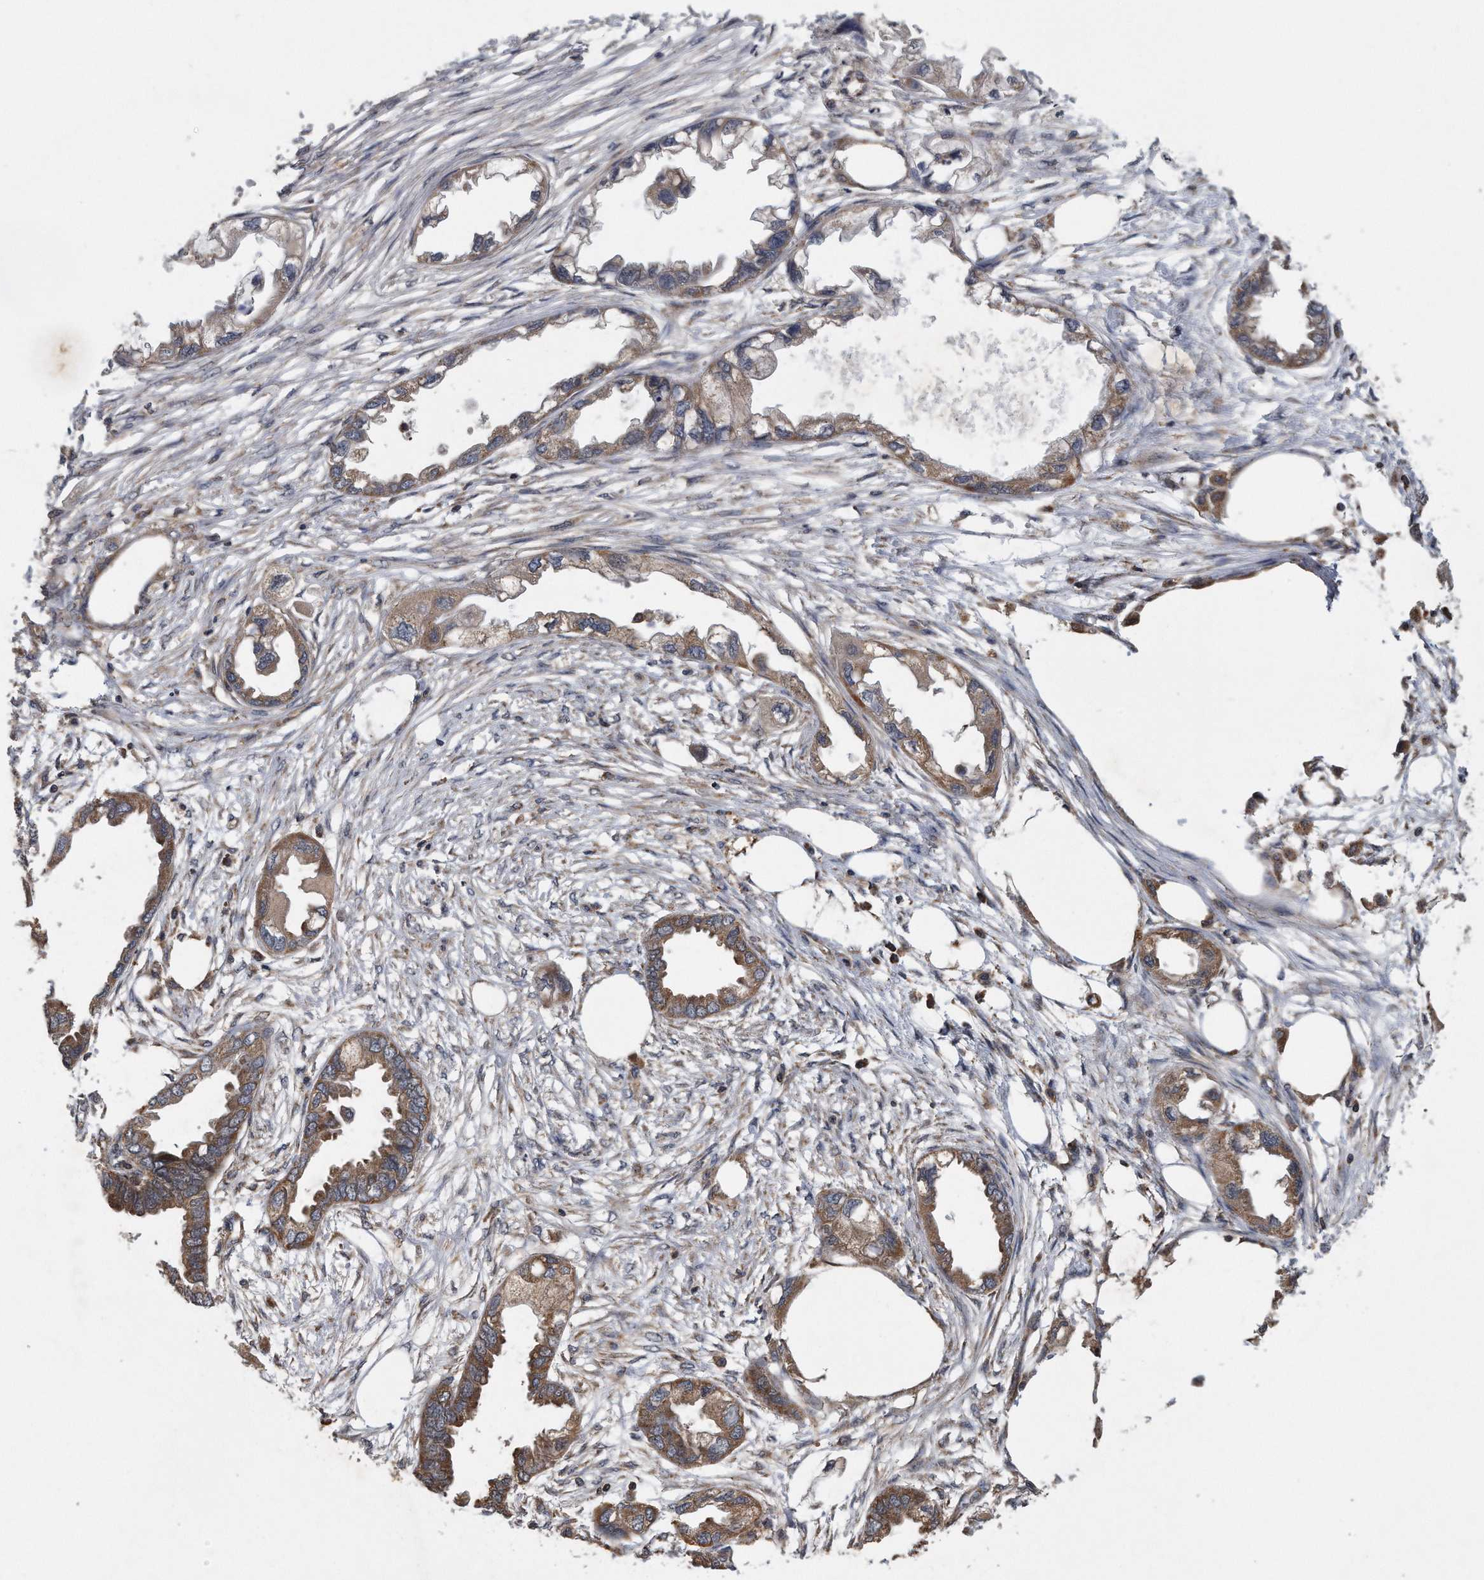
{"staining": {"intensity": "moderate", "quantity": ">75%", "location": "cytoplasmic/membranous"}, "tissue": "endometrial cancer", "cell_type": "Tumor cells", "image_type": "cancer", "snomed": [{"axis": "morphology", "description": "Adenocarcinoma, NOS"}, {"axis": "morphology", "description": "Adenocarcinoma, metastatic, NOS"}, {"axis": "topography", "description": "Adipose tissue"}, {"axis": "topography", "description": "Endometrium"}], "caption": "Human adenocarcinoma (endometrial) stained with a protein marker reveals moderate staining in tumor cells.", "gene": "ALPK2", "patient": {"sex": "female", "age": 67}}